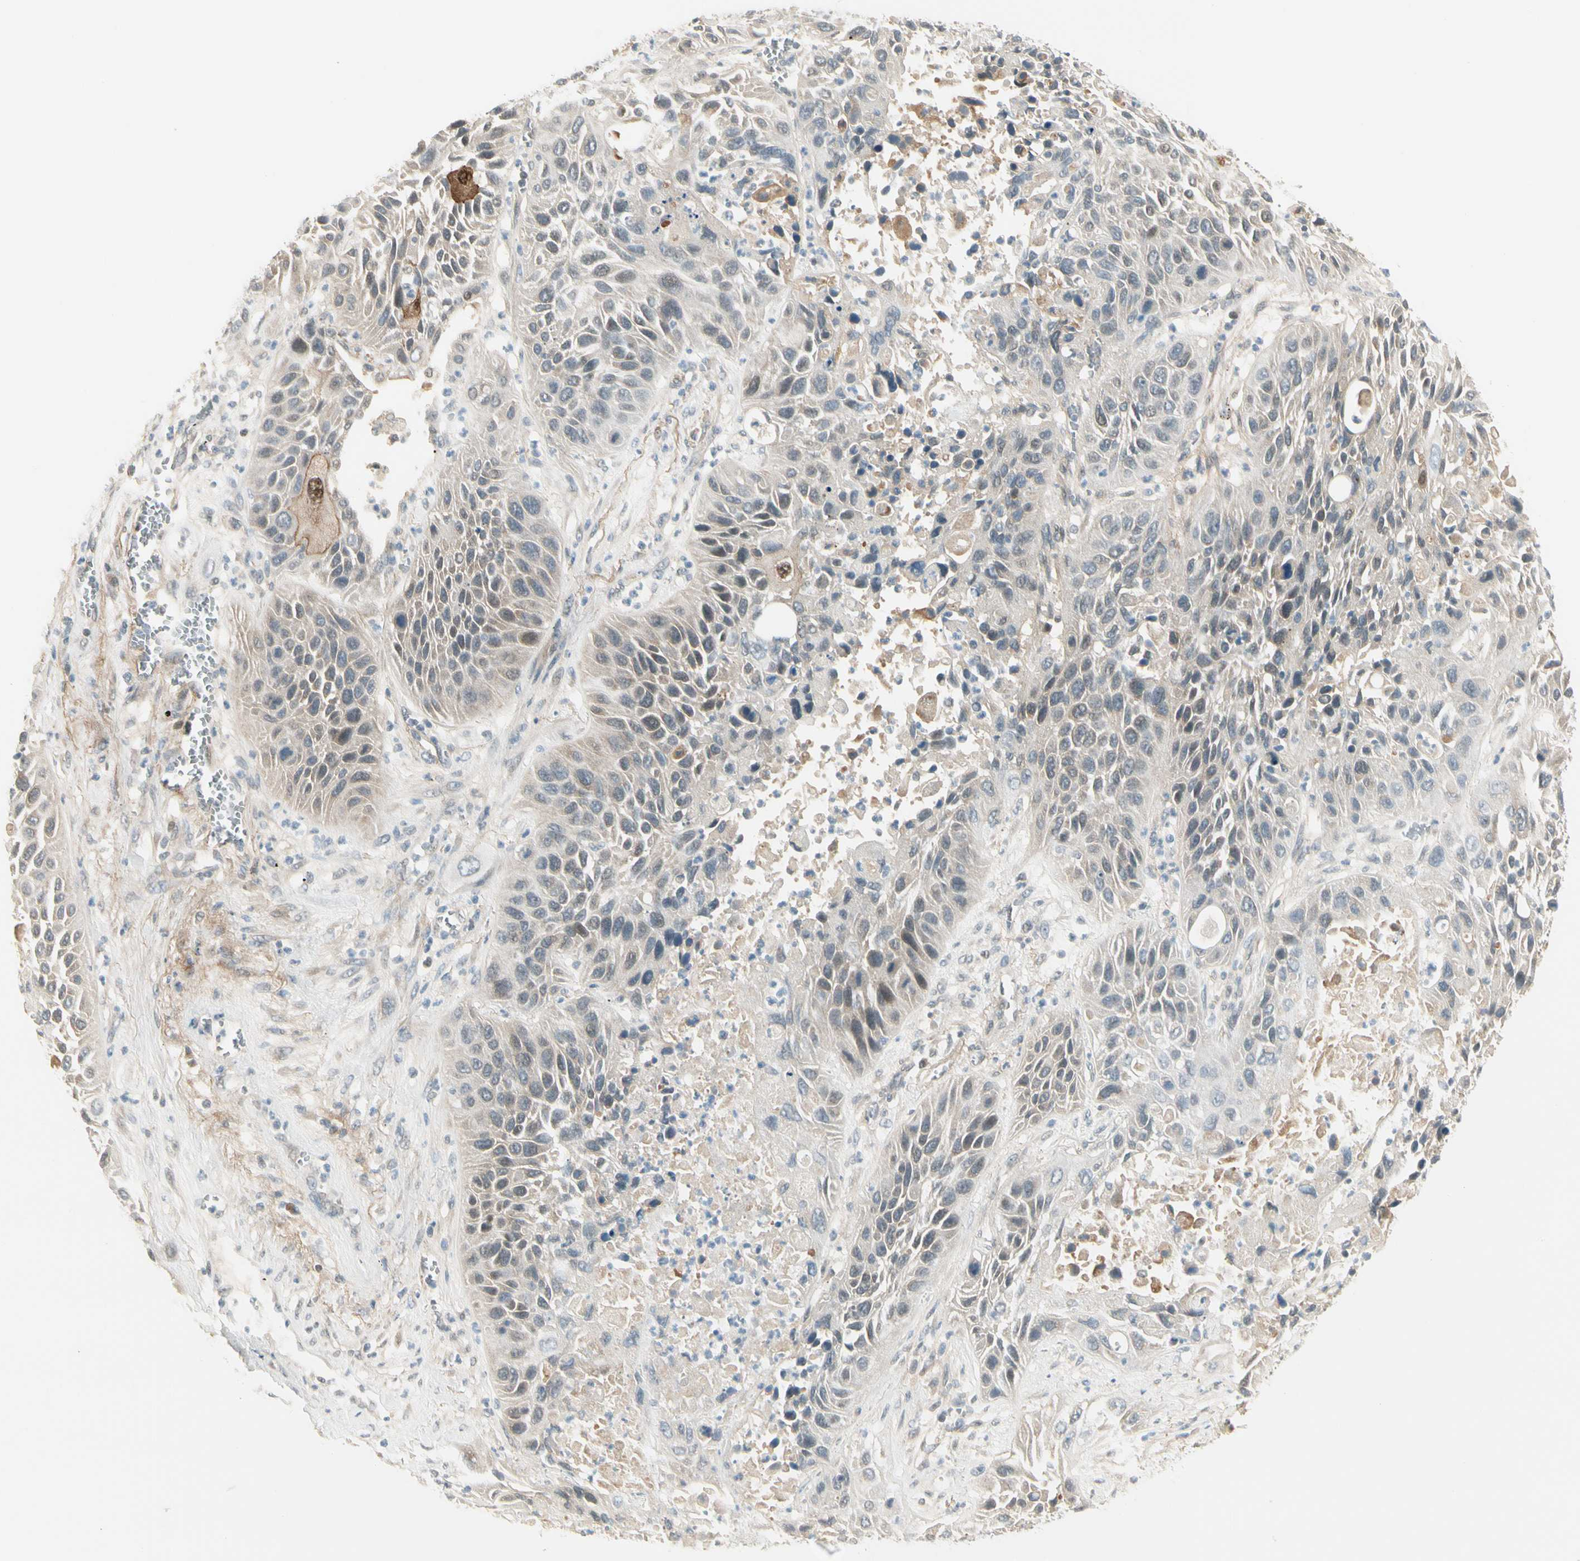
{"staining": {"intensity": "weak", "quantity": "<25%", "location": "cytoplasmic/membranous"}, "tissue": "lung cancer", "cell_type": "Tumor cells", "image_type": "cancer", "snomed": [{"axis": "morphology", "description": "Squamous cell carcinoma, NOS"}, {"axis": "topography", "description": "Lung"}], "caption": "DAB (3,3'-diaminobenzidine) immunohistochemical staining of lung squamous cell carcinoma shows no significant staining in tumor cells. The staining was performed using DAB (3,3'-diaminobenzidine) to visualize the protein expression in brown, while the nuclei were stained in blue with hematoxylin (Magnification: 20x).", "gene": "EPHB3", "patient": {"sex": "female", "age": 76}}